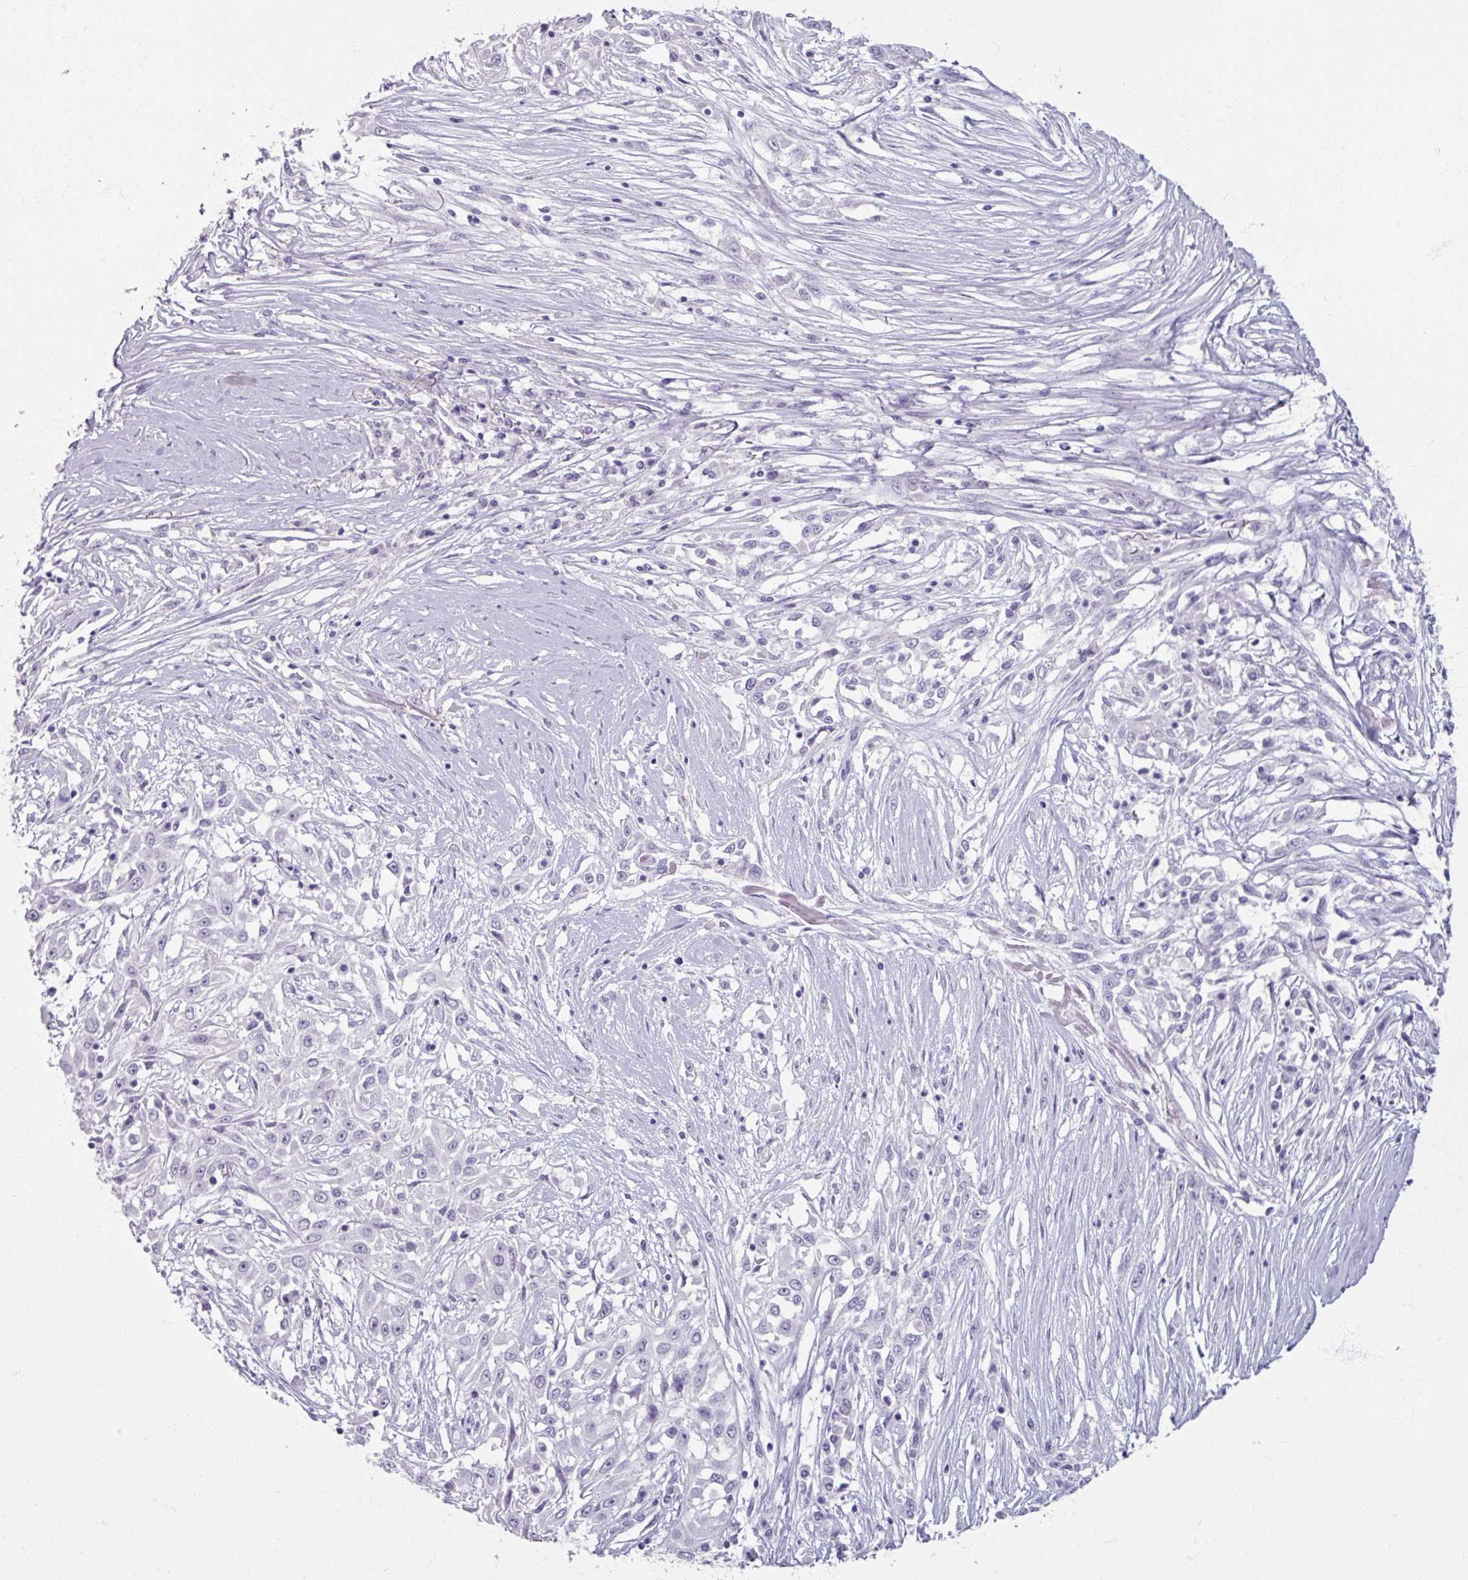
{"staining": {"intensity": "negative", "quantity": "none", "location": "none"}, "tissue": "skin cancer", "cell_type": "Tumor cells", "image_type": "cancer", "snomed": [{"axis": "morphology", "description": "Squamous cell carcinoma, NOS"}, {"axis": "morphology", "description": "Squamous cell carcinoma, metastatic, NOS"}, {"axis": "topography", "description": "Skin"}, {"axis": "topography", "description": "Lymph node"}], "caption": "Immunohistochemistry (IHC) photomicrograph of skin cancer stained for a protein (brown), which demonstrates no positivity in tumor cells.", "gene": "TG", "patient": {"sex": "male", "age": 75}}